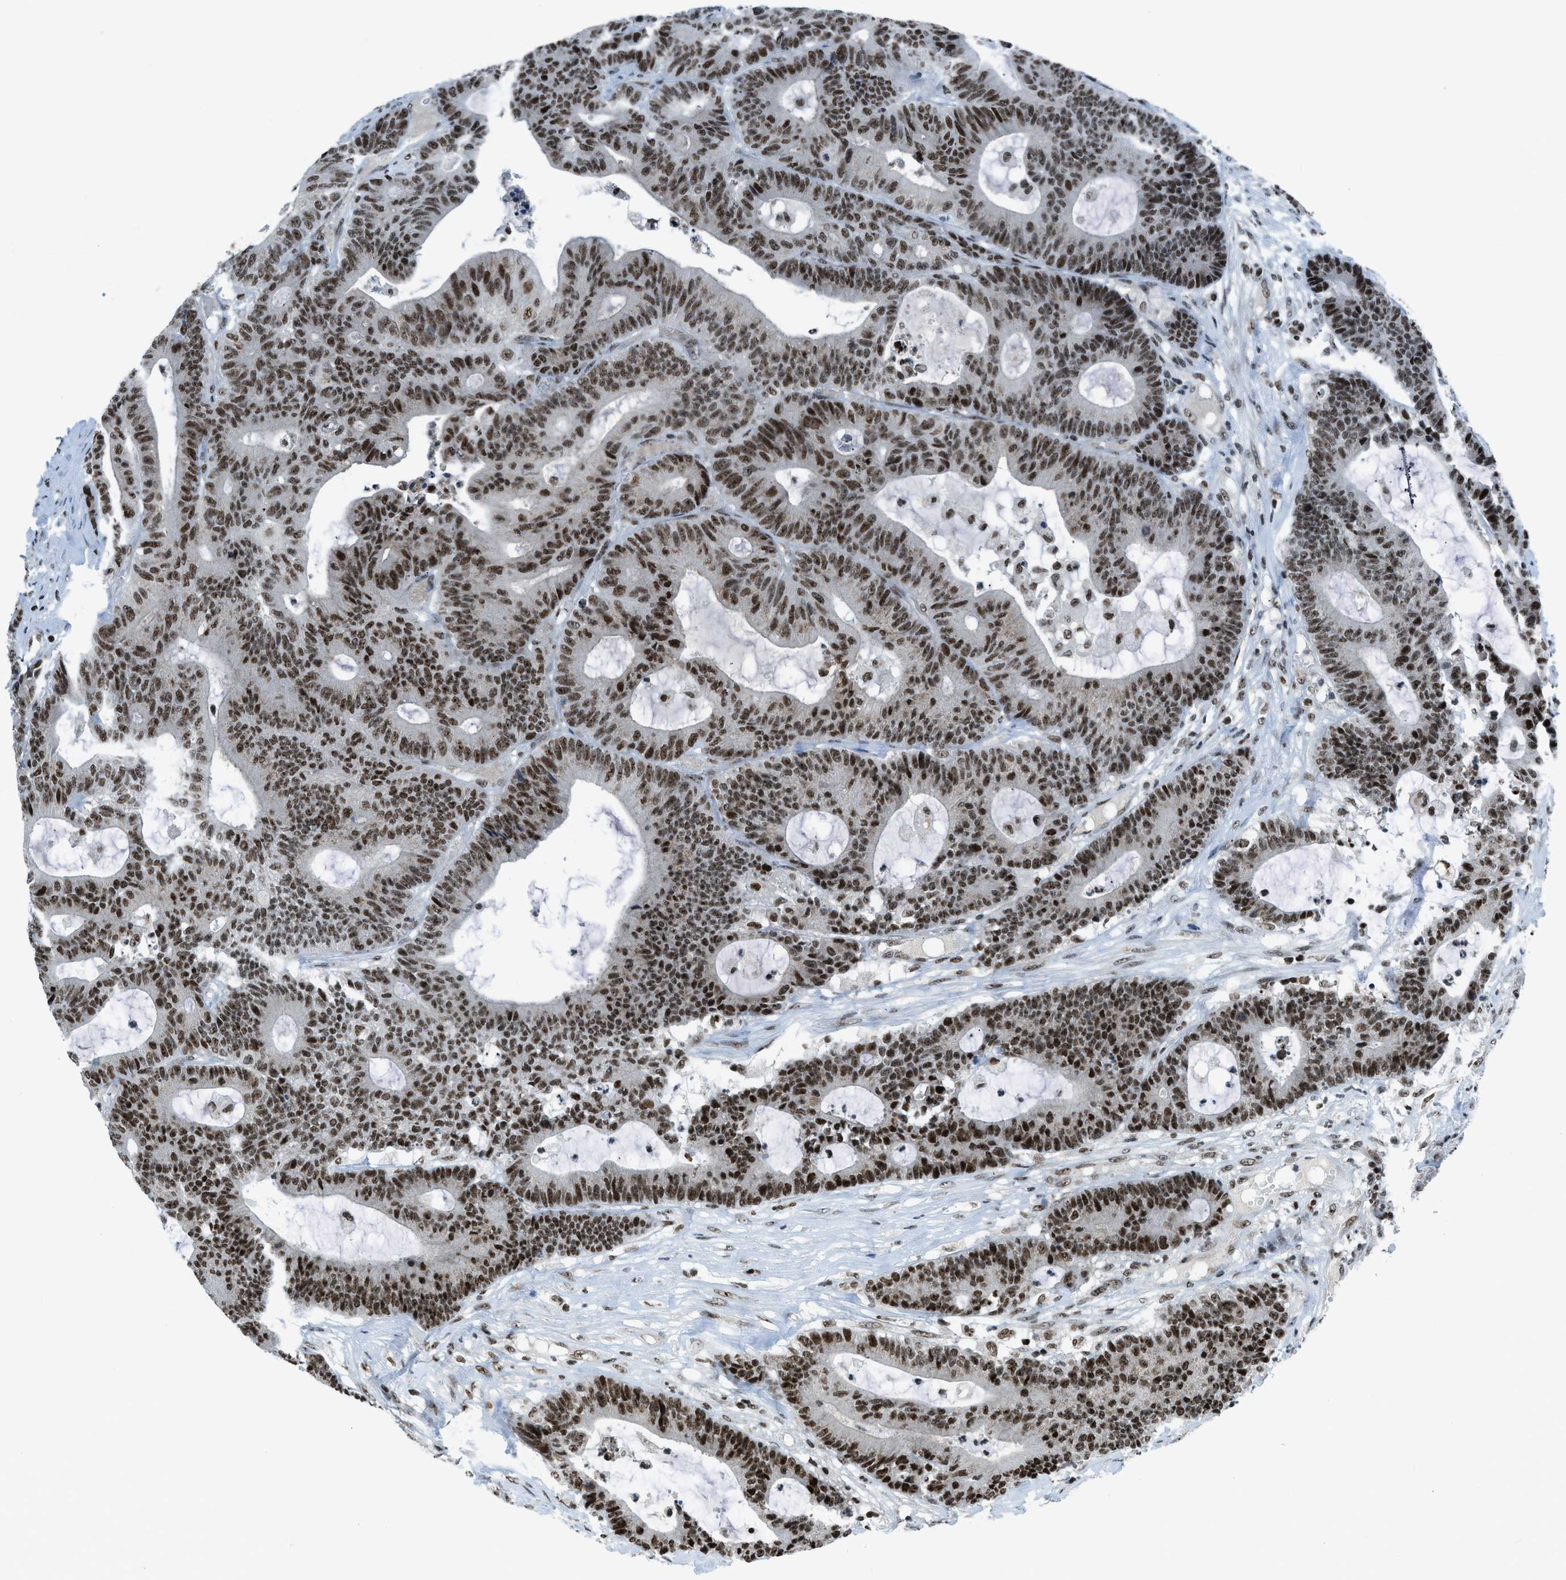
{"staining": {"intensity": "strong", "quantity": ">75%", "location": "nuclear"}, "tissue": "colorectal cancer", "cell_type": "Tumor cells", "image_type": "cancer", "snomed": [{"axis": "morphology", "description": "Adenocarcinoma, NOS"}, {"axis": "topography", "description": "Colon"}], "caption": "About >75% of tumor cells in colorectal cancer (adenocarcinoma) reveal strong nuclear protein expression as visualized by brown immunohistochemical staining.", "gene": "RAD51B", "patient": {"sex": "female", "age": 84}}